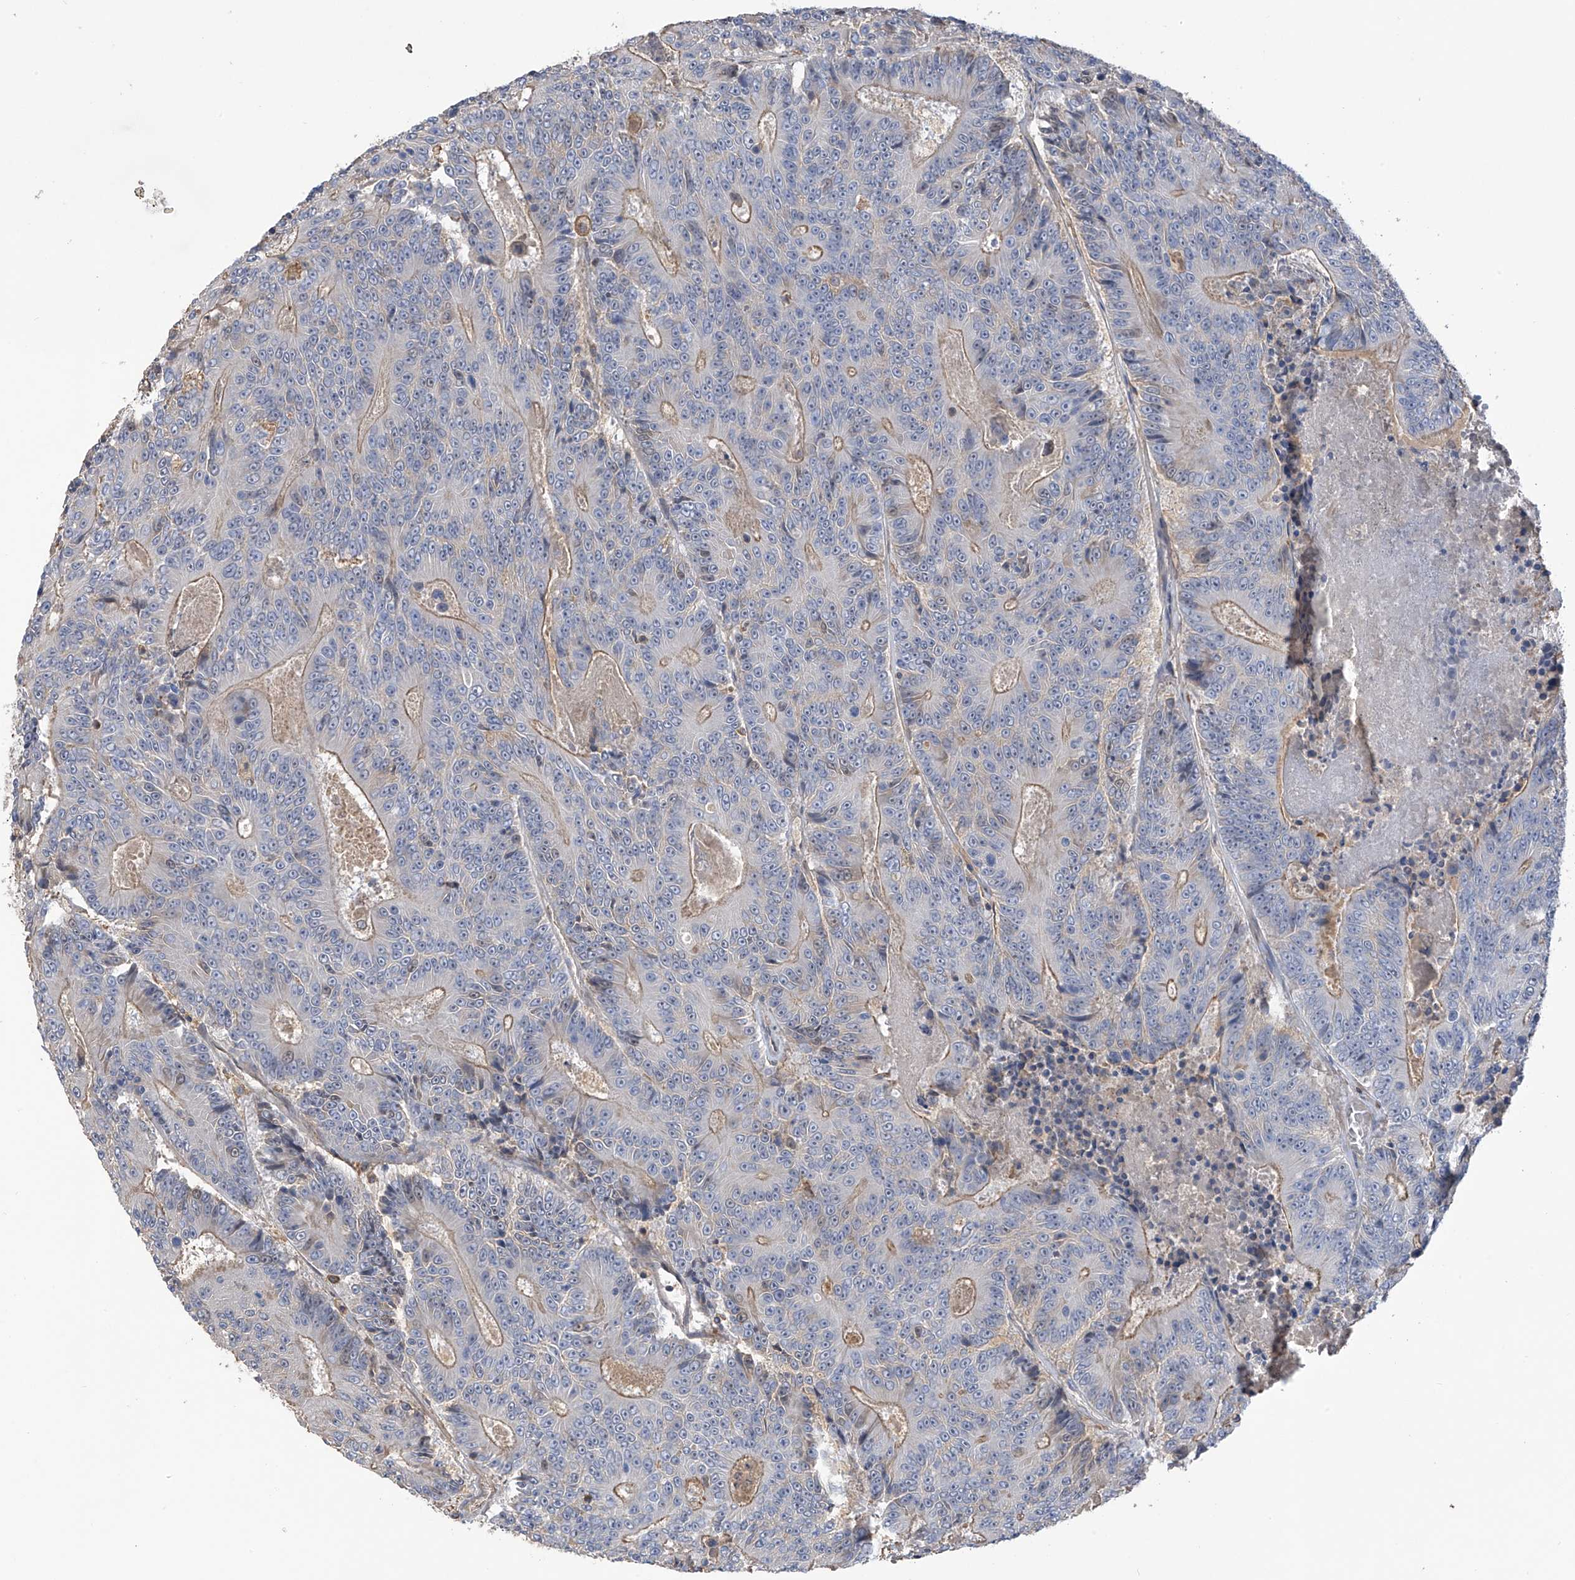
{"staining": {"intensity": "weak", "quantity": "<25%", "location": "cytoplasmic/membranous"}, "tissue": "colorectal cancer", "cell_type": "Tumor cells", "image_type": "cancer", "snomed": [{"axis": "morphology", "description": "Adenocarcinoma, NOS"}, {"axis": "topography", "description": "Colon"}], "caption": "Colorectal cancer stained for a protein using immunohistochemistry shows no staining tumor cells.", "gene": "SLFN14", "patient": {"sex": "male", "age": 83}}